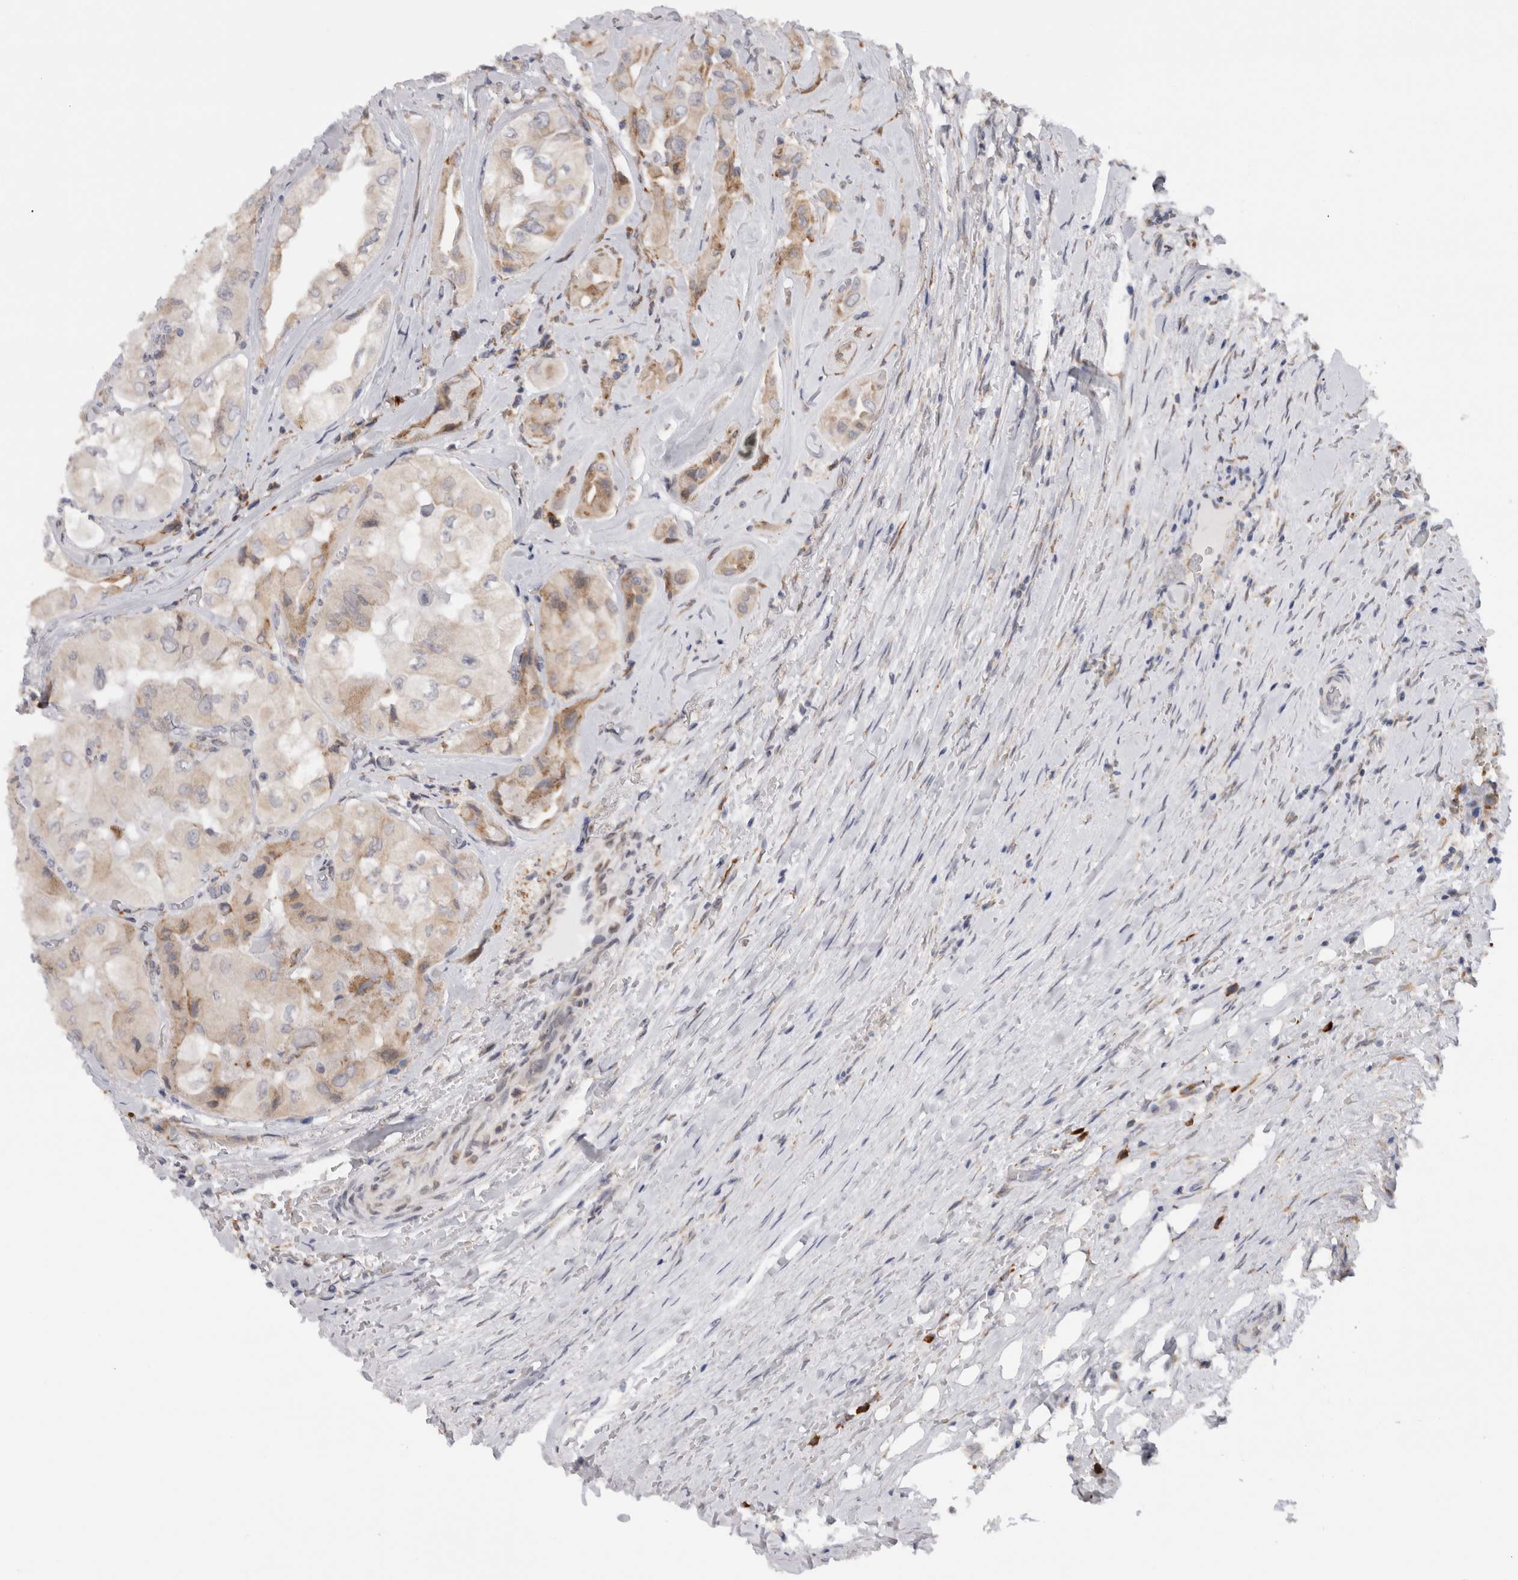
{"staining": {"intensity": "weak", "quantity": "<25%", "location": "cytoplasmic/membranous"}, "tissue": "thyroid cancer", "cell_type": "Tumor cells", "image_type": "cancer", "snomed": [{"axis": "morphology", "description": "Papillary adenocarcinoma, NOS"}, {"axis": "topography", "description": "Thyroid gland"}], "caption": "Tumor cells show no significant staining in papillary adenocarcinoma (thyroid). (Stains: DAB IHC with hematoxylin counter stain, Microscopy: brightfield microscopy at high magnification).", "gene": "VCPIP1", "patient": {"sex": "female", "age": 59}}